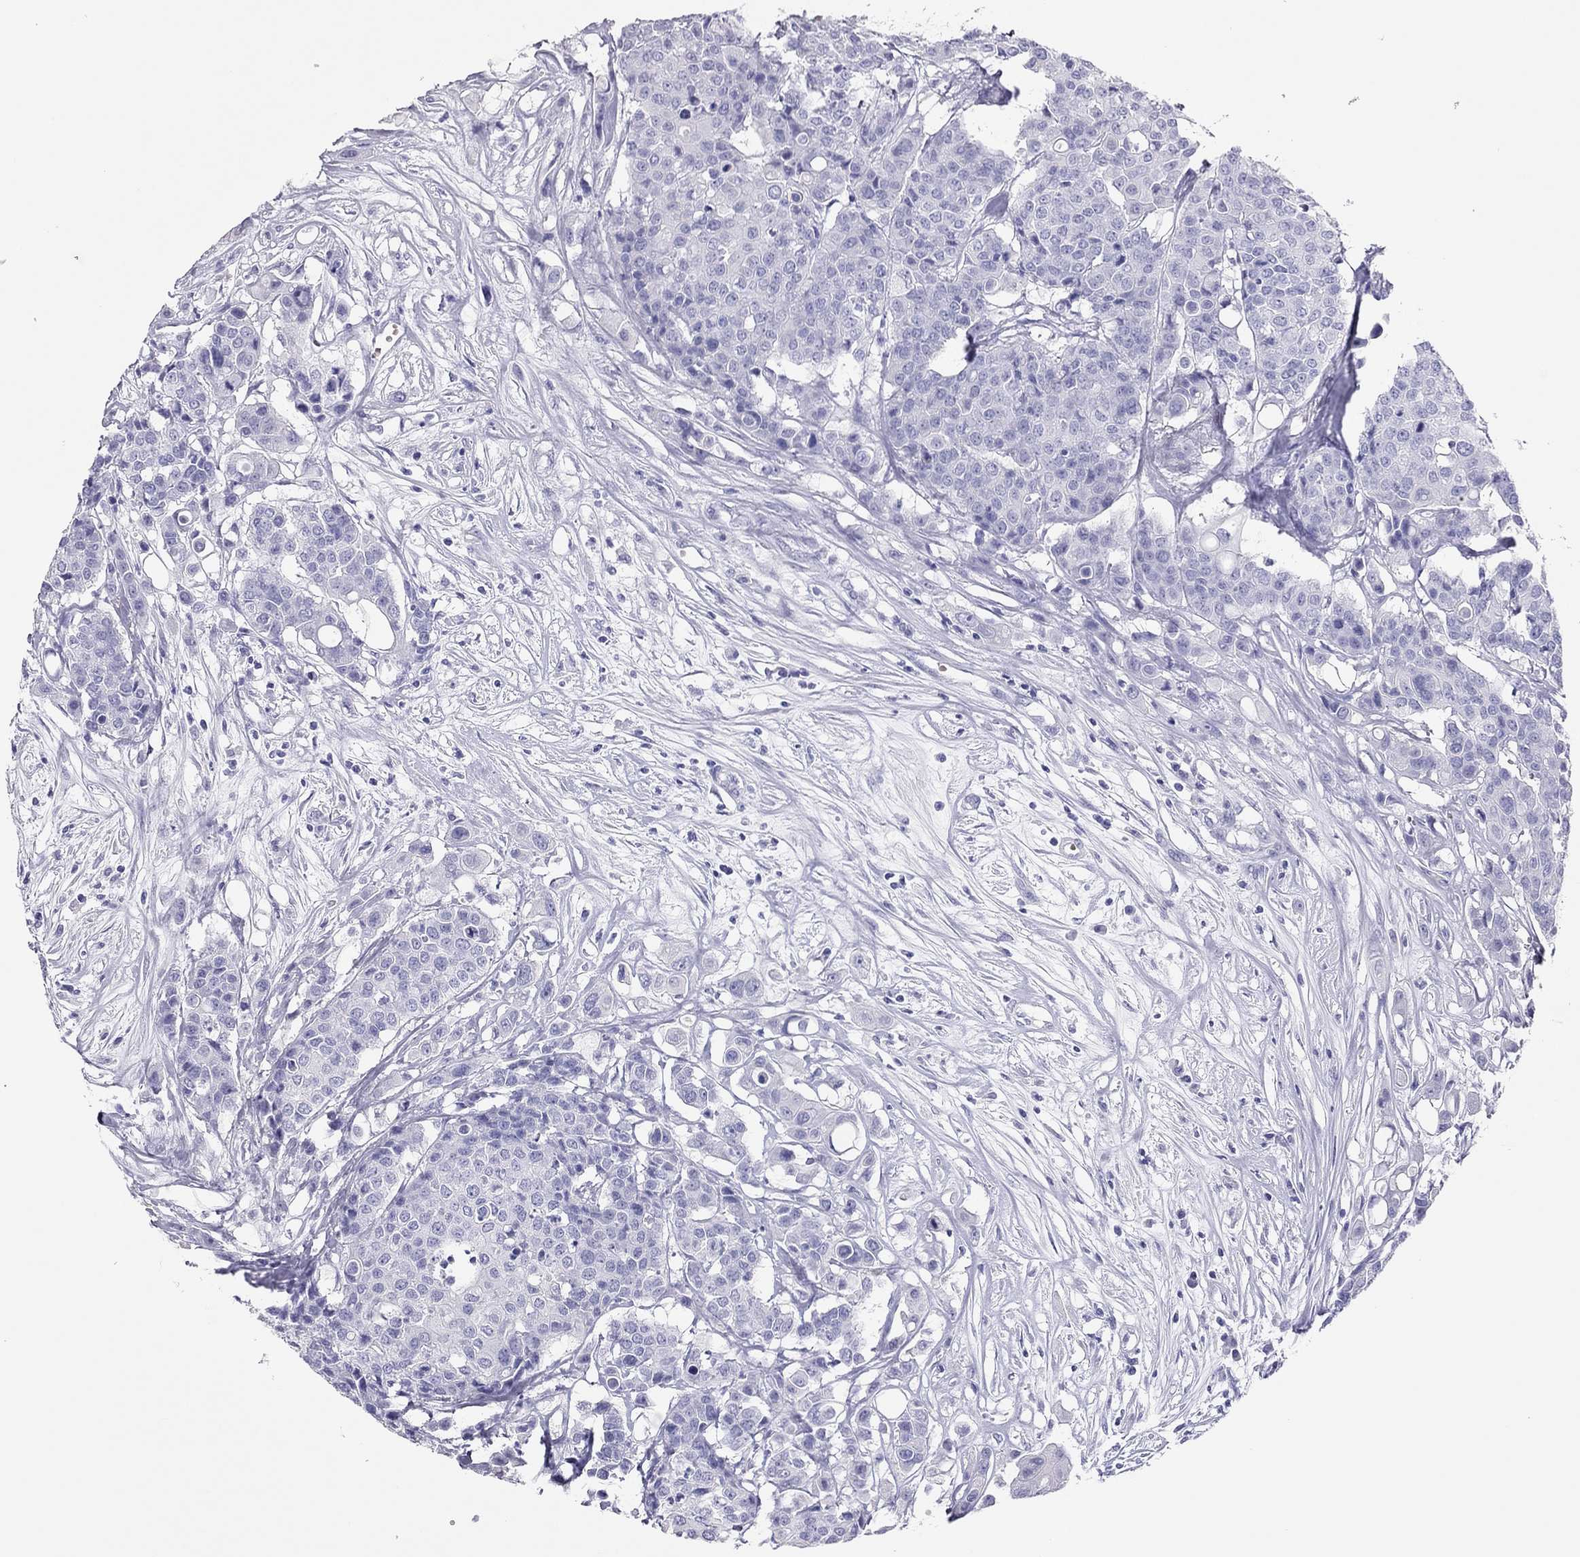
{"staining": {"intensity": "negative", "quantity": "none", "location": "none"}, "tissue": "carcinoid", "cell_type": "Tumor cells", "image_type": "cancer", "snomed": [{"axis": "morphology", "description": "Carcinoid, malignant, NOS"}, {"axis": "topography", "description": "Colon"}], "caption": "A micrograph of malignant carcinoid stained for a protein reveals no brown staining in tumor cells.", "gene": "TSHB", "patient": {"sex": "male", "age": 81}}